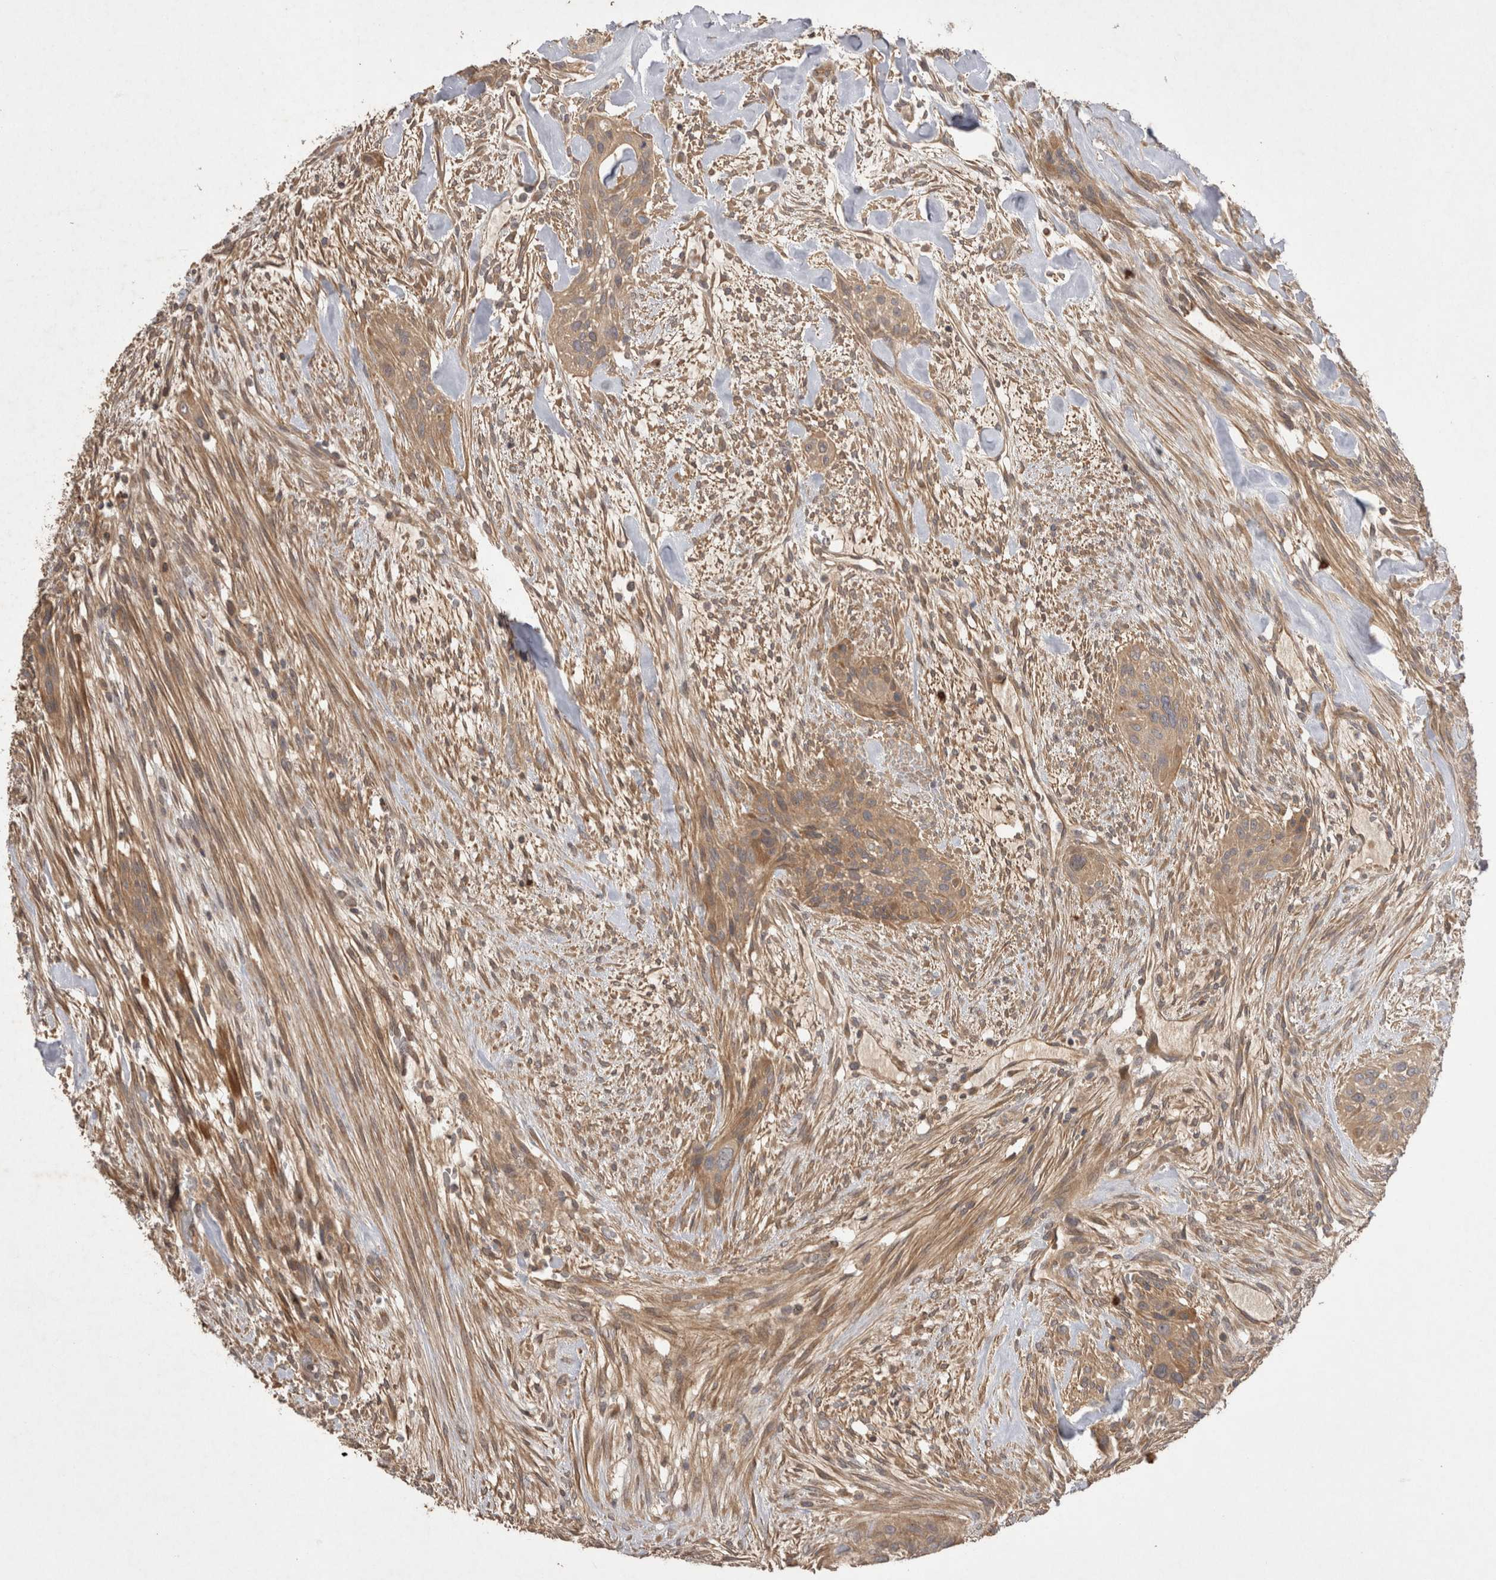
{"staining": {"intensity": "moderate", "quantity": ">75%", "location": "cytoplasmic/membranous"}, "tissue": "urothelial cancer", "cell_type": "Tumor cells", "image_type": "cancer", "snomed": [{"axis": "morphology", "description": "Urothelial carcinoma, High grade"}, {"axis": "topography", "description": "Urinary bladder"}], "caption": "Moderate cytoplasmic/membranous staining for a protein is present in approximately >75% of tumor cells of urothelial carcinoma (high-grade) using IHC.", "gene": "PPP1R42", "patient": {"sex": "male", "age": 35}}